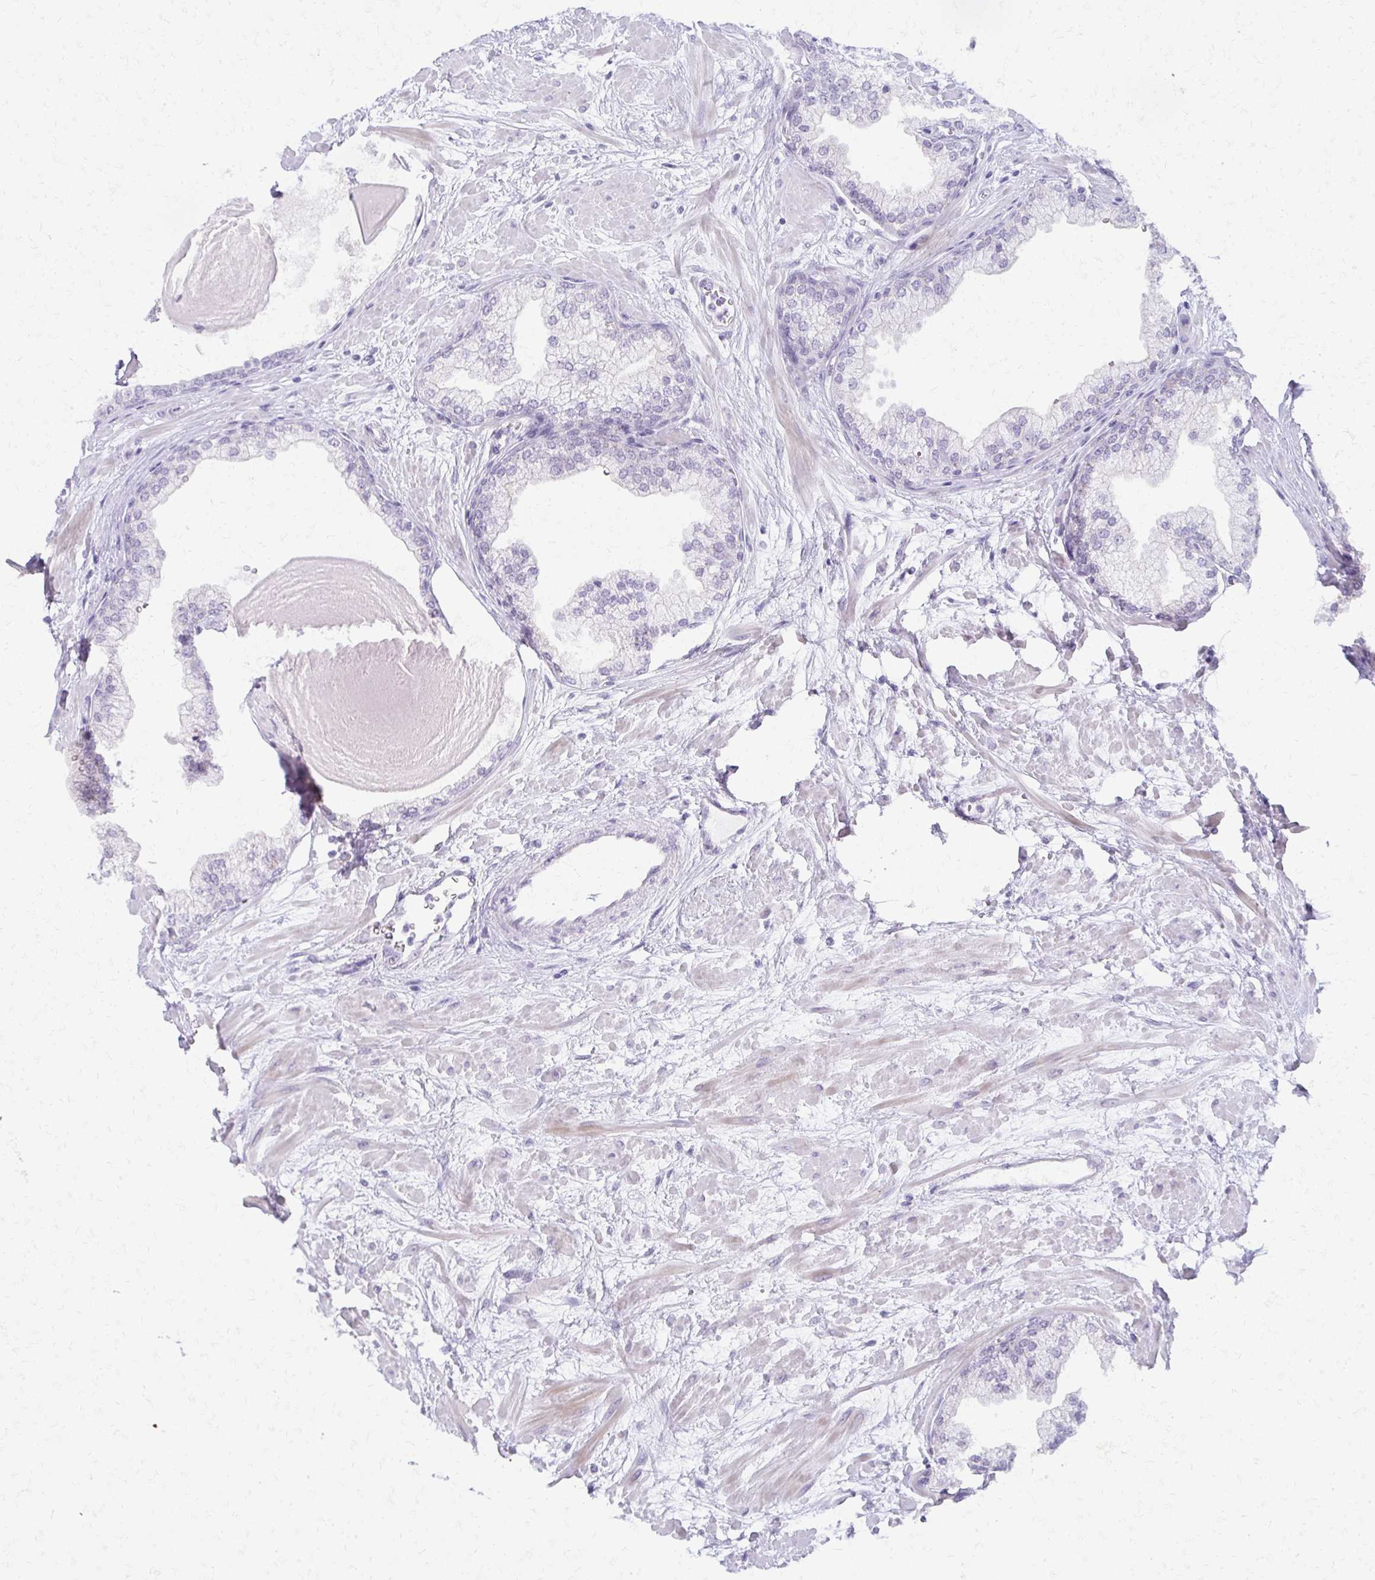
{"staining": {"intensity": "negative", "quantity": "none", "location": "none"}, "tissue": "prostate", "cell_type": "Glandular cells", "image_type": "normal", "snomed": [{"axis": "morphology", "description": "Normal tissue, NOS"}, {"axis": "topography", "description": "Prostate"}, {"axis": "topography", "description": "Peripheral nerve tissue"}], "caption": "DAB immunohistochemical staining of normal prostate exhibits no significant staining in glandular cells. (DAB immunohistochemistry visualized using brightfield microscopy, high magnification).", "gene": "MORC4", "patient": {"sex": "male", "age": 61}}